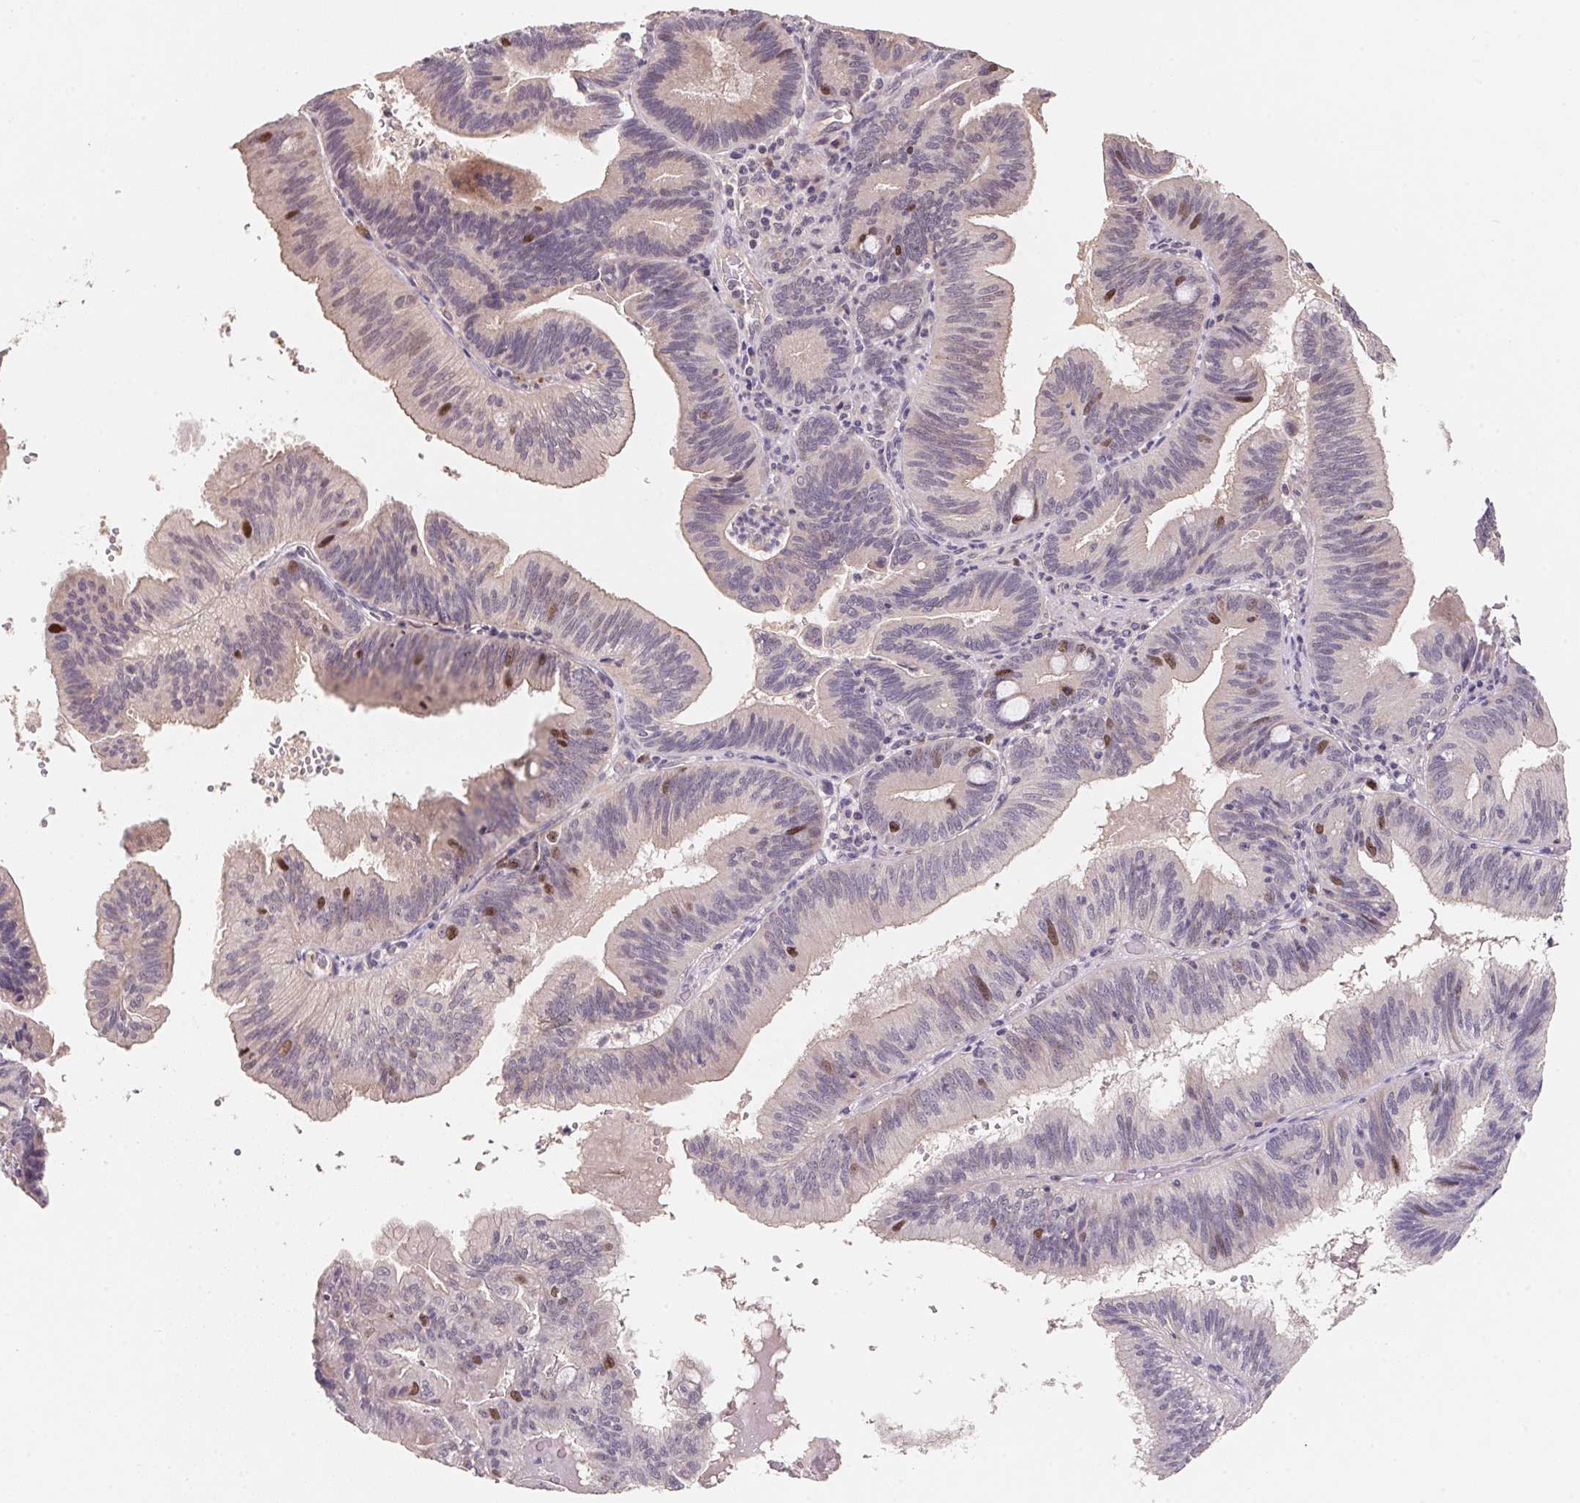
{"staining": {"intensity": "moderate", "quantity": "<25%", "location": "nuclear"}, "tissue": "pancreatic cancer", "cell_type": "Tumor cells", "image_type": "cancer", "snomed": [{"axis": "morphology", "description": "Adenocarcinoma, NOS"}, {"axis": "topography", "description": "Pancreas"}], "caption": "Tumor cells exhibit low levels of moderate nuclear staining in approximately <25% of cells in human pancreatic cancer (adenocarcinoma).", "gene": "KIFC1", "patient": {"sex": "male", "age": 82}}